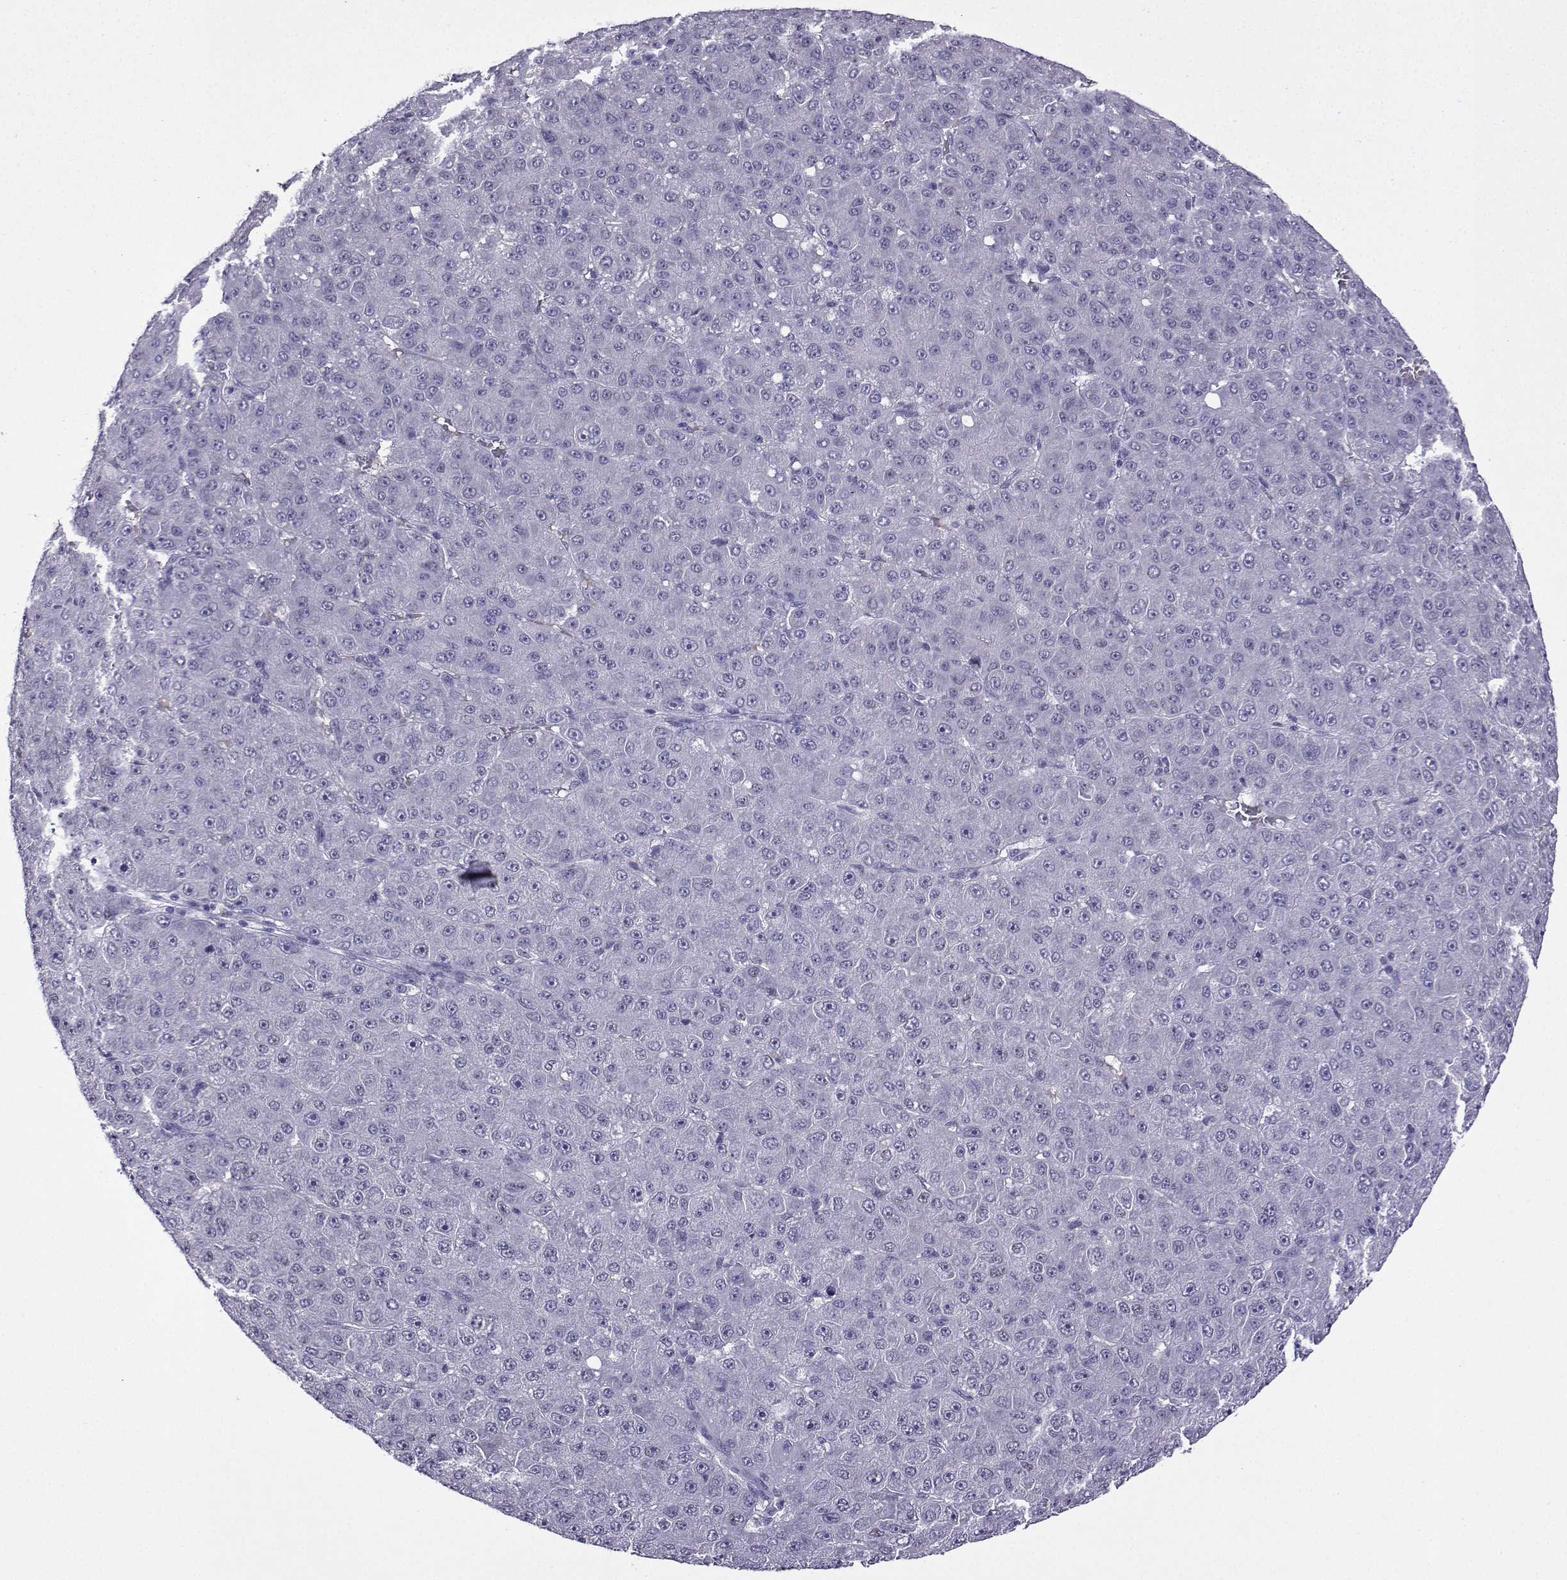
{"staining": {"intensity": "negative", "quantity": "none", "location": "none"}, "tissue": "liver cancer", "cell_type": "Tumor cells", "image_type": "cancer", "snomed": [{"axis": "morphology", "description": "Carcinoma, Hepatocellular, NOS"}, {"axis": "topography", "description": "Liver"}], "caption": "Liver cancer (hepatocellular carcinoma) was stained to show a protein in brown. There is no significant staining in tumor cells.", "gene": "LRFN2", "patient": {"sex": "male", "age": 67}}